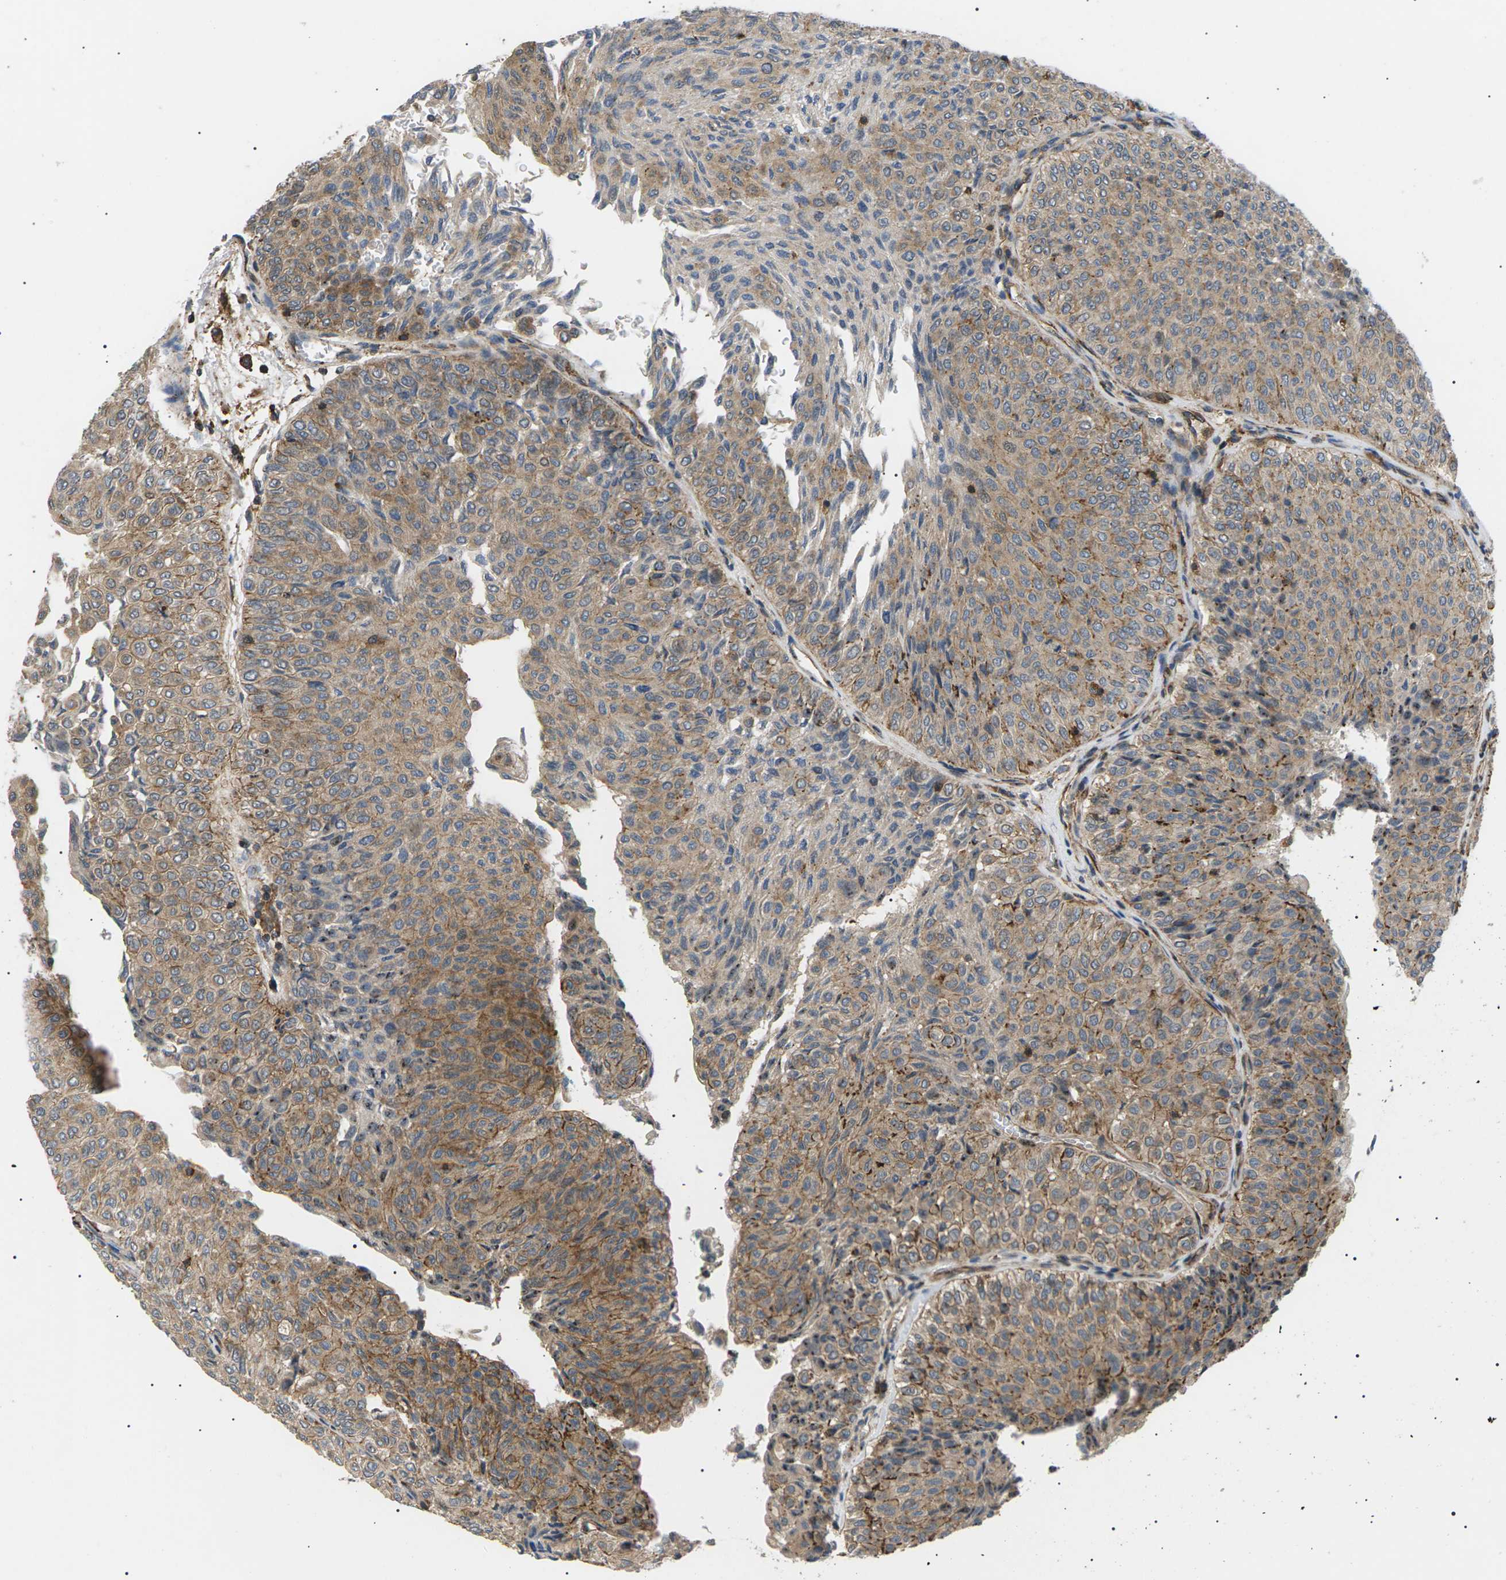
{"staining": {"intensity": "moderate", "quantity": ">75%", "location": "cytoplasmic/membranous"}, "tissue": "urothelial cancer", "cell_type": "Tumor cells", "image_type": "cancer", "snomed": [{"axis": "morphology", "description": "Urothelial carcinoma, Low grade"}, {"axis": "topography", "description": "Urinary bladder"}], "caption": "Immunohistochemical staining of urothelial cancer shows medium levels of moderate cytoplasmic/membranous protein positivity in about >75% of tumor cells.", "gene": "TMTC4", "patient": {"sex": "male", "age": 78}}